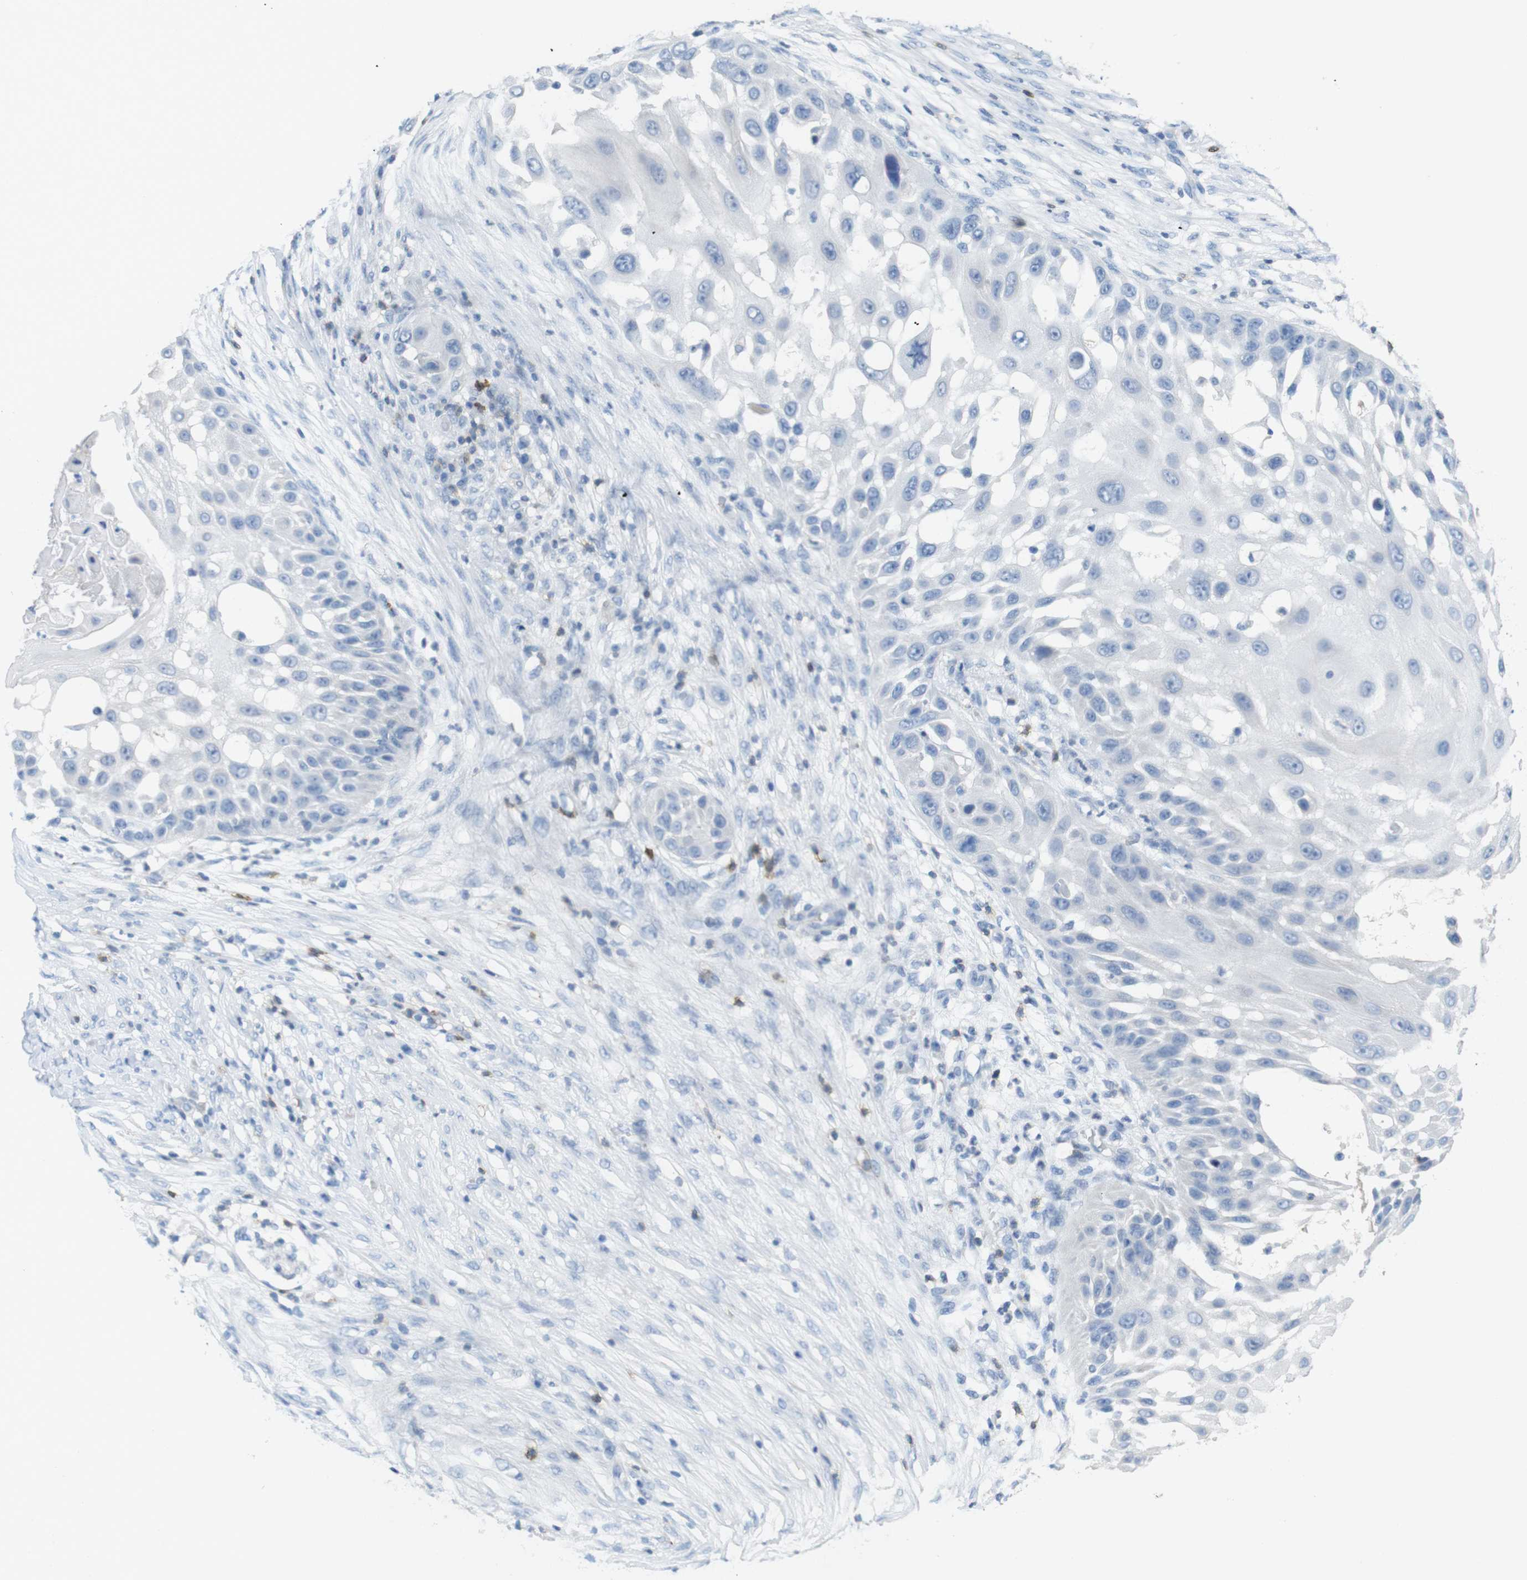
{"staining": {"intensity": "negative", "quantity": "none", "location": "none"}, "tissue": "skin cancer", "cell_type": "Tumor cells", "image_type": "cancer", "snomed": [{"axis": "morphology", "description": "Squamous cell carcinoma, NOS"}, {"axis": "topography", "description": "Skin"}], "caption": "The image demonstrates no significant expression in tumor cells of skin squamous cell carcinoma.", "gene": "CD5", "patient": {"sex": "female", "age": 44}}